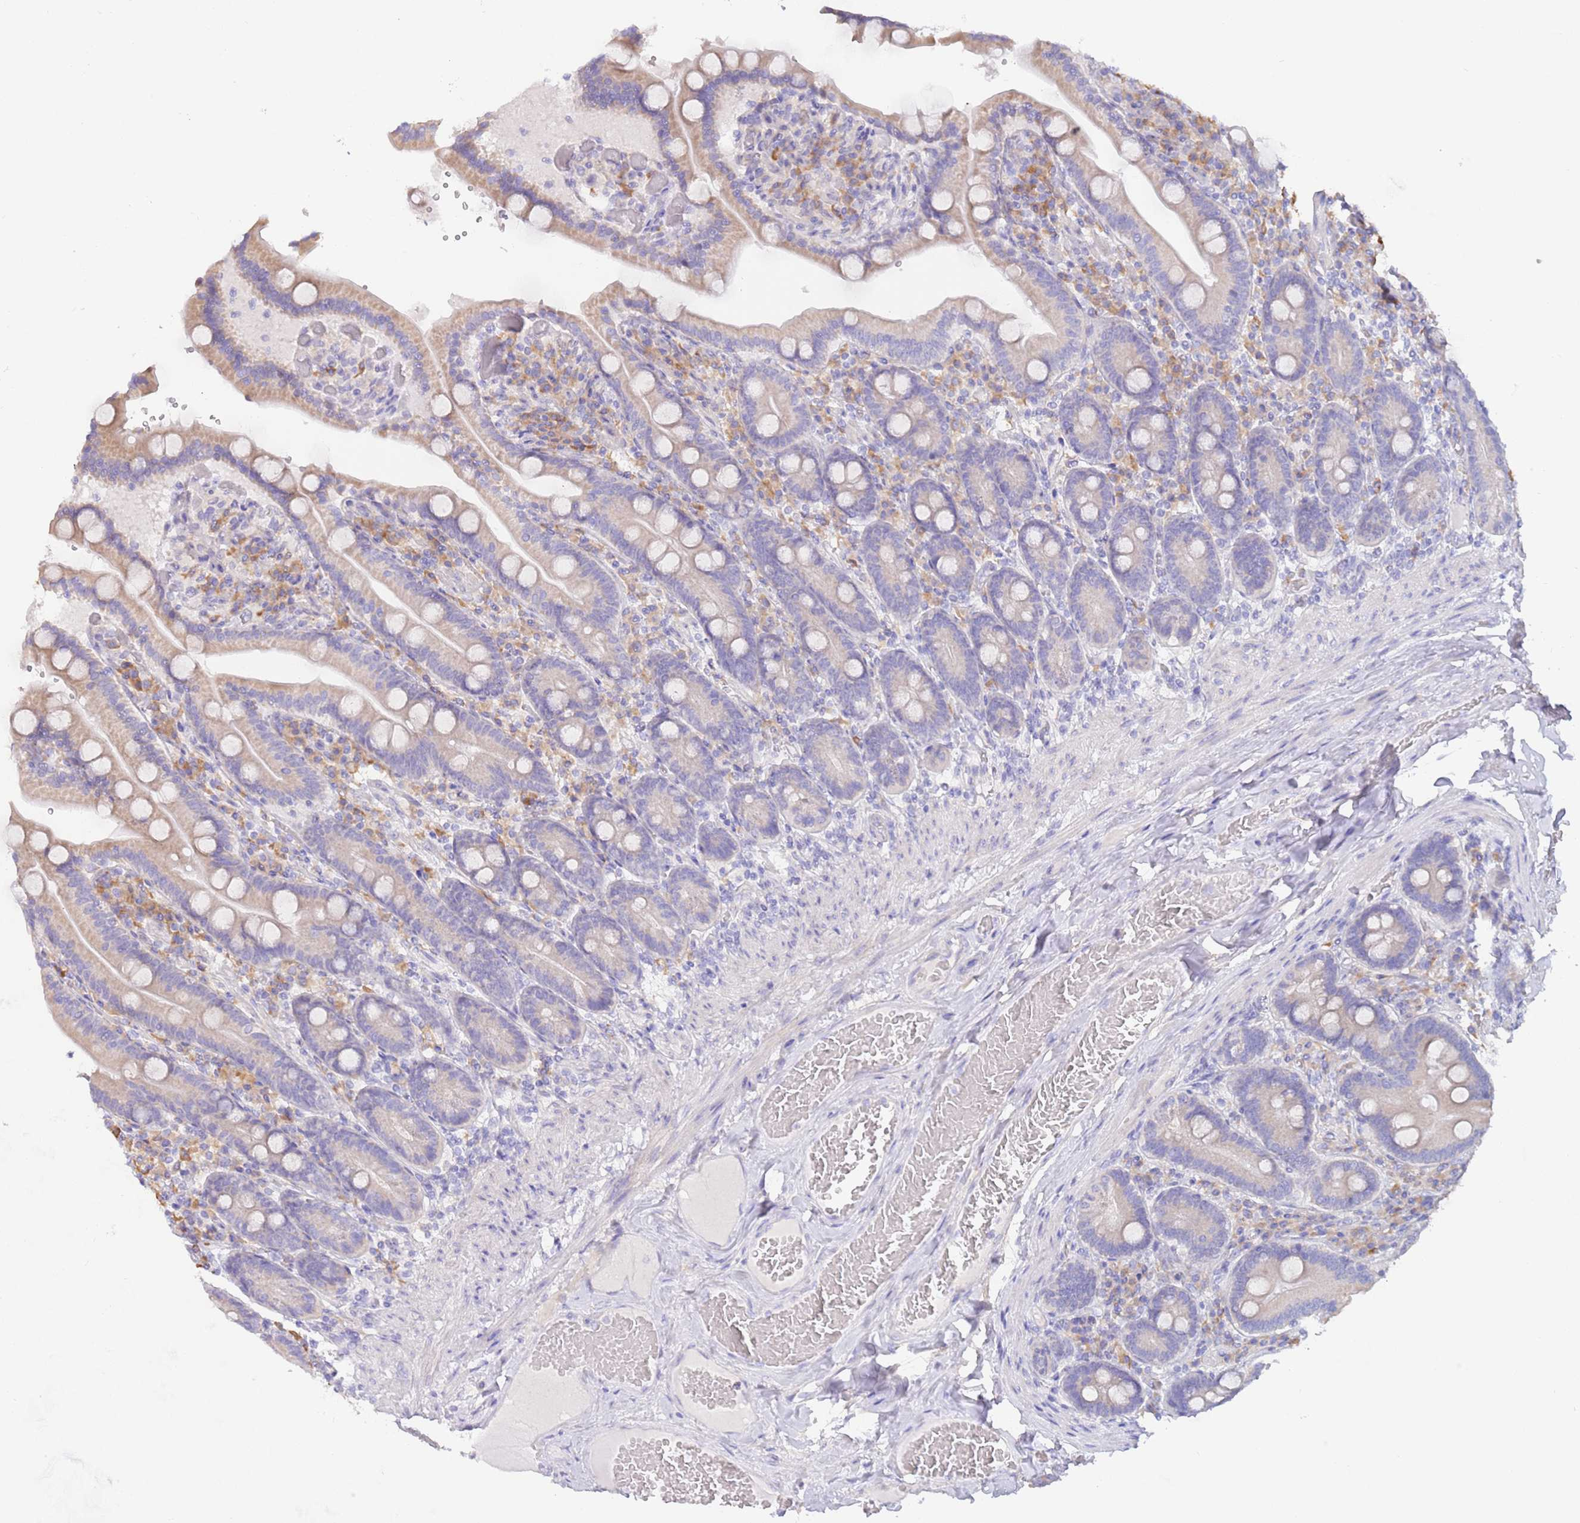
{"staining": {"intensity": "weak", "quantity": "<25%", "location": "cytoplasmic/membranous"}, "tissue": "duodenum", "cell_type": "Glandular cells", "image_type": "normal", "snomed": [{"axis": "morphology", "description": "Normal tissue, NOS"}, {"axis": "topography", "description": "Duodenum"}], "caption": "Unremarkable duodenum was stained to show a protein in brown. There is no significant staining in glandular cells. (DAB (3,3'-diaminobenzidine) IHC with hematoxylin counter stain).", "gene": "CCDC149", "patient": {"sex": "female", "age": 62}}